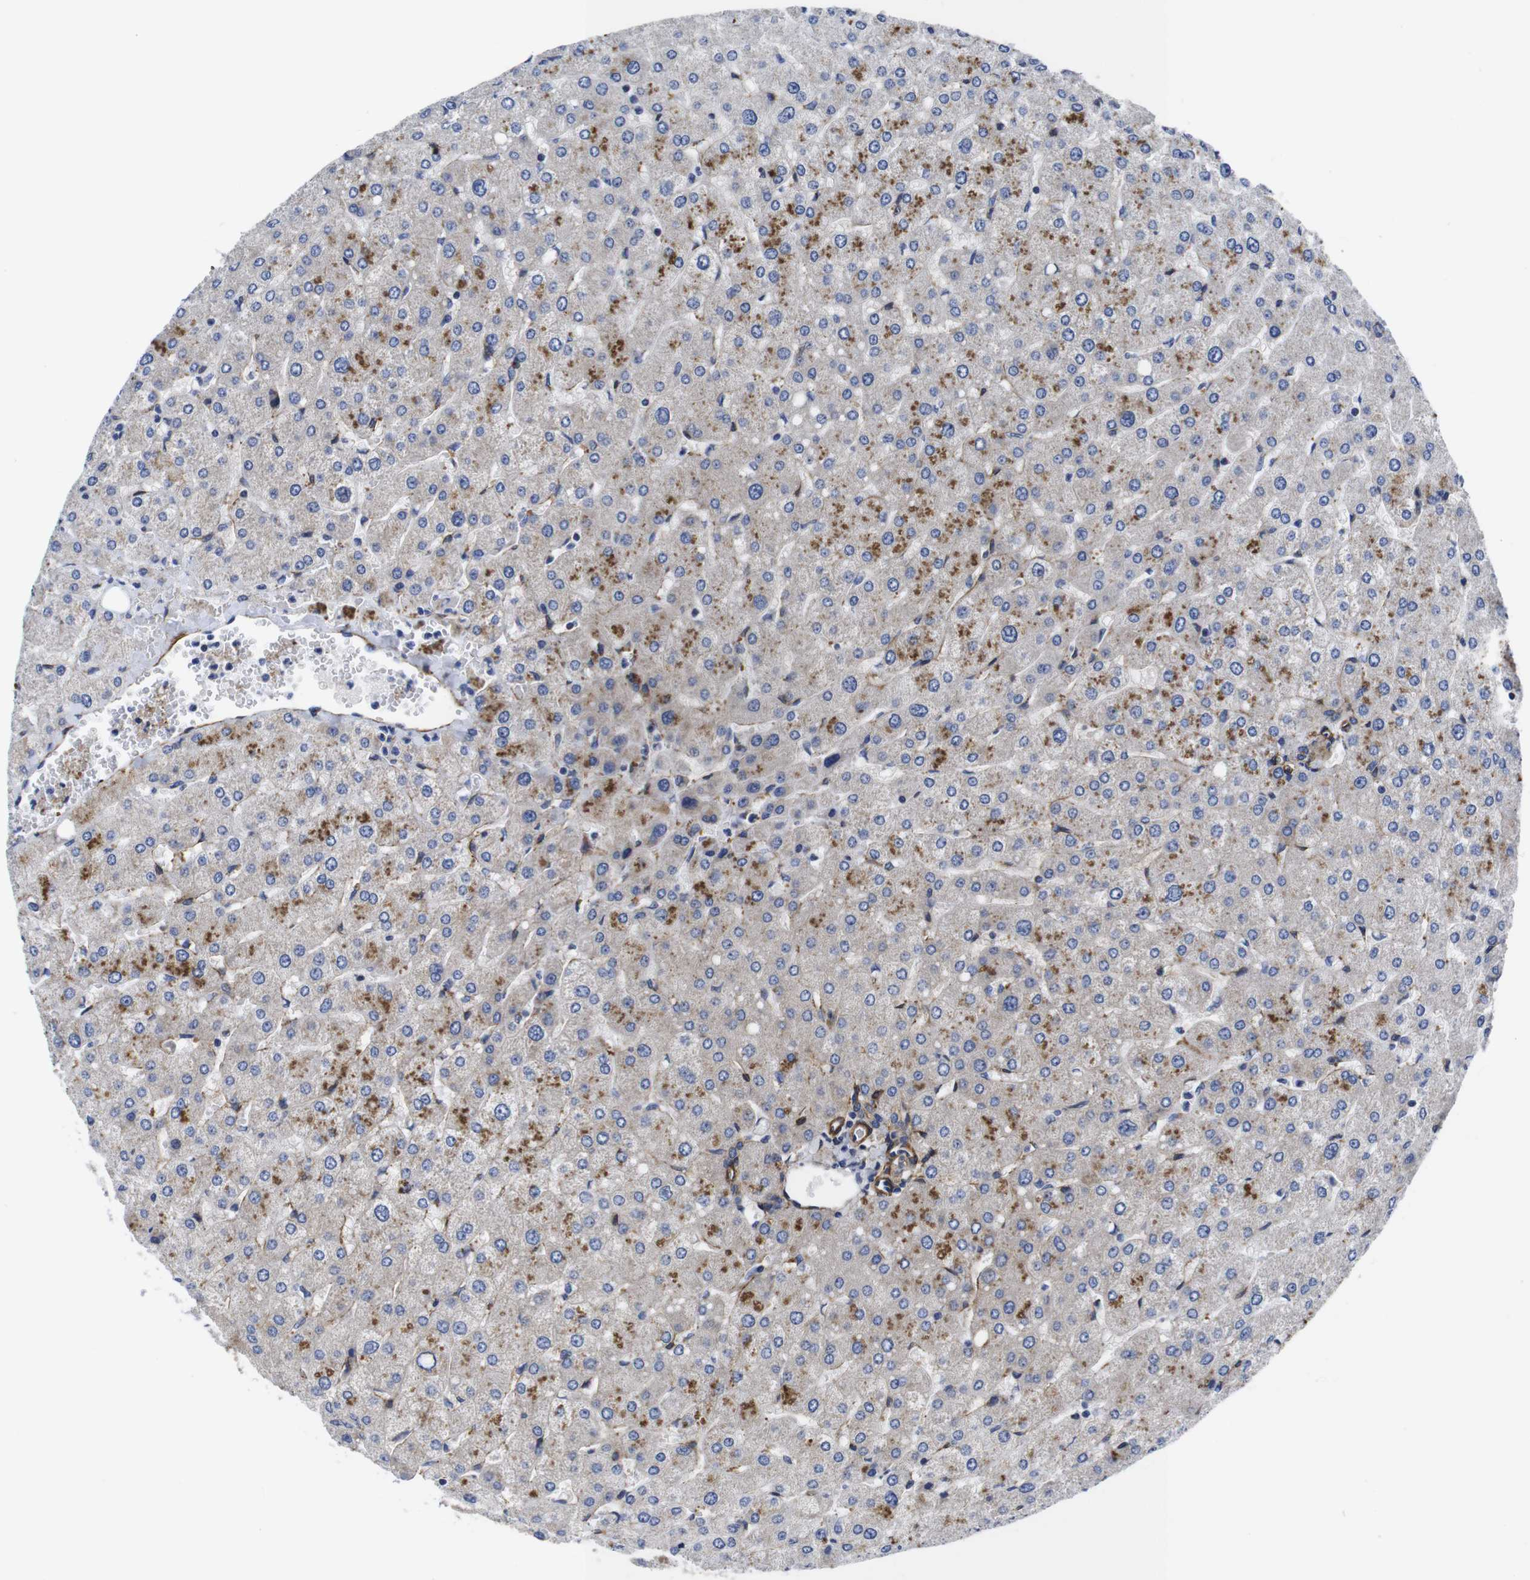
{"staining": {"intensity": "weak", "quantity": "<25%", "location": "cytoplasmic/membranous"}, "tissue": "liver", "cell_type": "Cholangiocytes", "image_type": "normal", "snomed": [{"axis": "morphology", "description": "Normal tissue, NOS"}, {"axis": "topography", "description": "Liver"}], "caption": "Human liver stained for a protein using immunohistochemistry demonstrates no expression in cholangiocytes.", "gene": "WNT10A", "patient": {"sex": "male", "age": 67}}